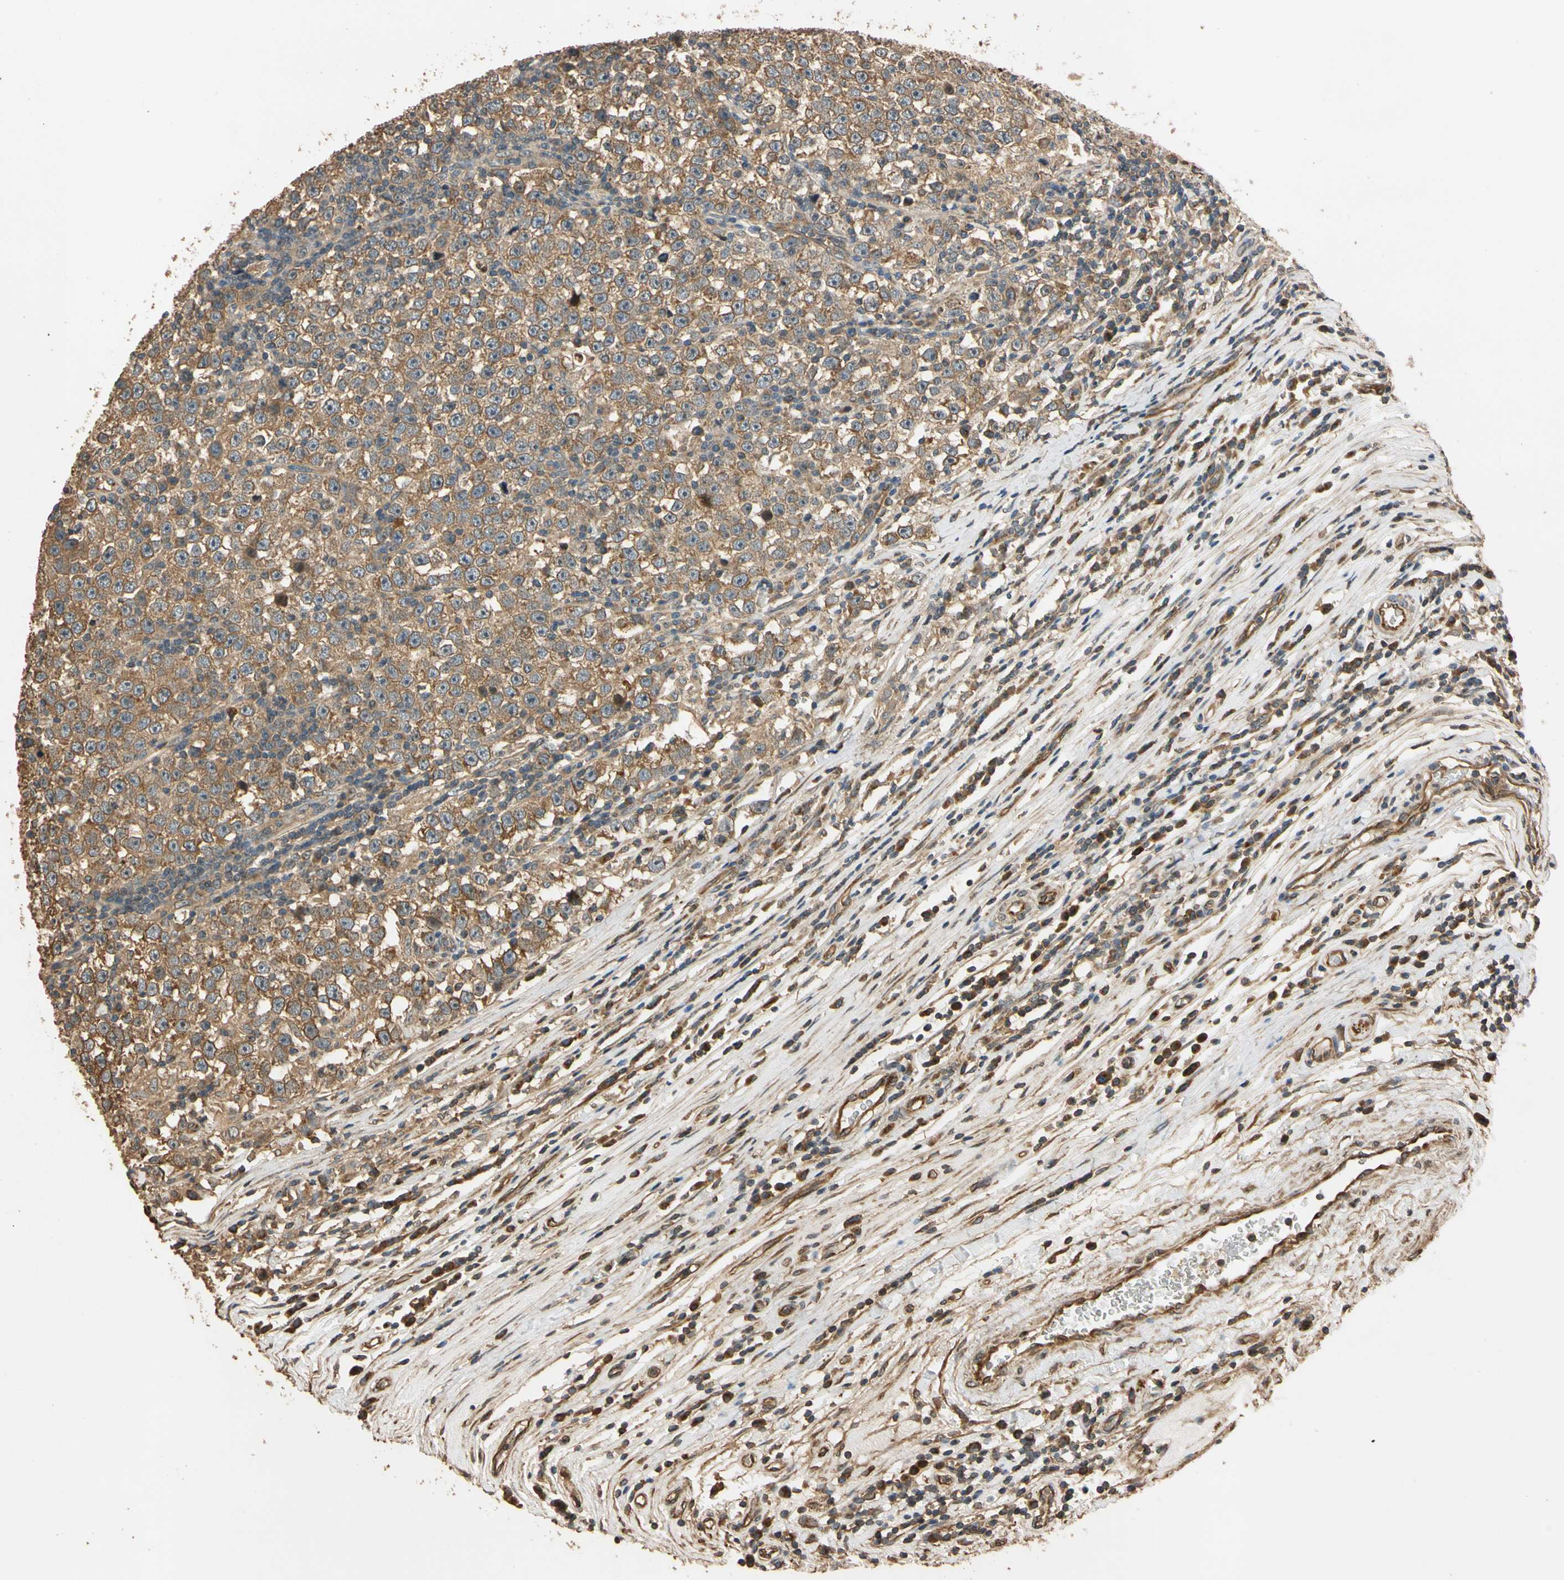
{"staining": {"intensity": "moderate", "quantity": ">75%", "location": "cytoplasmic/membranous"}, "tissue": "testis cancer", "cell_type": "Tumor cells", "image_type": "cancer", "snomed": [{"axis": "morphology", "description": "Seminoma, NOS"}, {"axis": "topography", "description": "Testis"}], "caption": "Protein analysis of testis cancer tissue shows moderate cytoplasmic/membranous expression in approximately >75% of tumor cells. Using DAB (3,3'-diaminobenzidine) (brown) and hematoxylin (blue) stains, captured at high magnification using brightfield microscopy.", "gene": "MGRN1", "patient": {"sex": "male", "age": 43}}